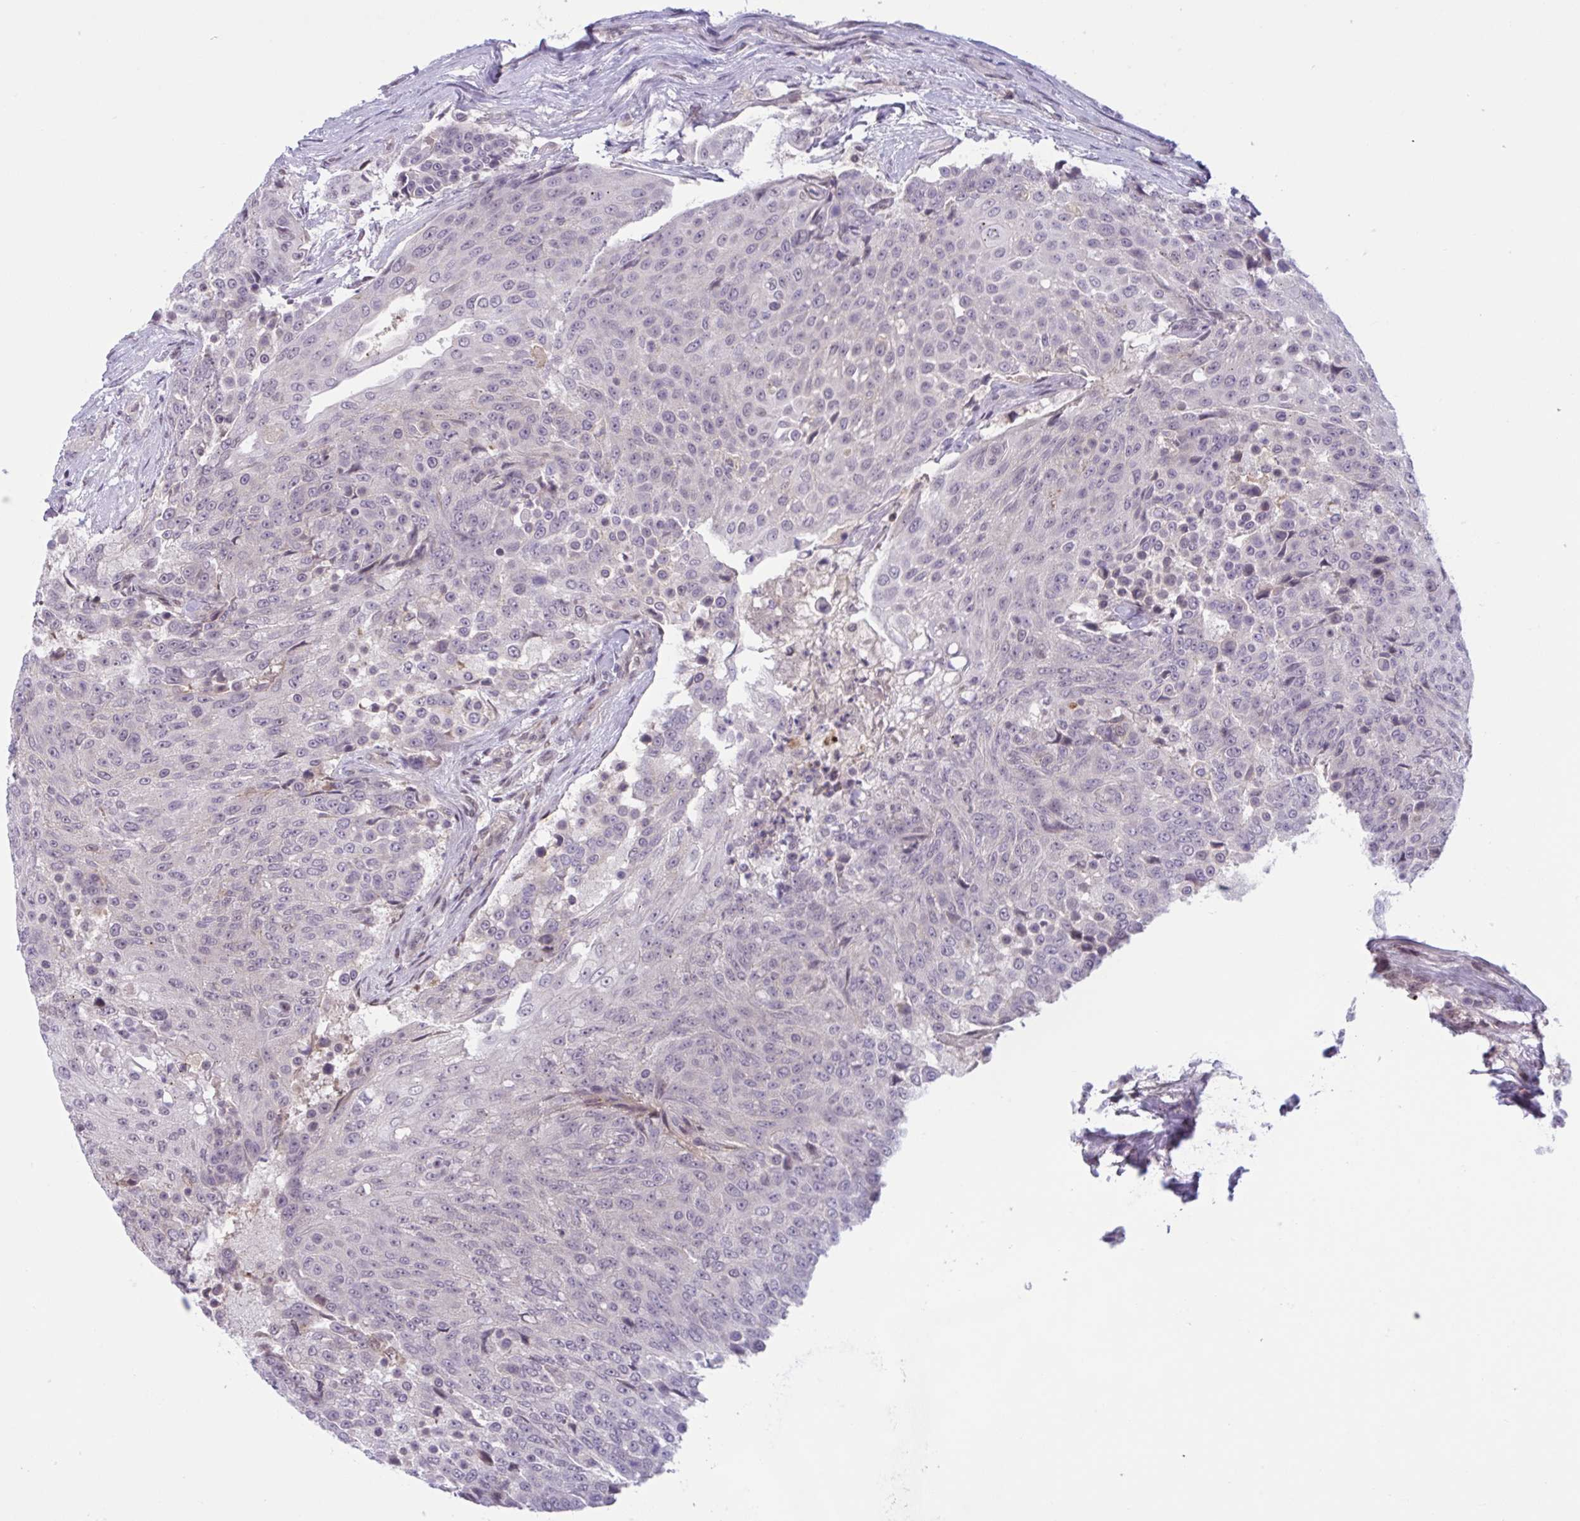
{"staining": {"intensity": "negative", "quantity": "none", "location": "none"}, "tissue": "urothelial cancer", "cell_type": "Tumor cells", "image_type": "cancer", "snomed": [{"axis": "morphology", "description": "Urothelial carcinoma, High grade"}, {"axis": "topography", "description": "Urinary bladder"}], "caption": "Photomicrograph shows no protein staining in tumor cells of urothelial cancer tissue.", "gene": "TTC7B", "patient": {"sex": "female", "age": 63}}